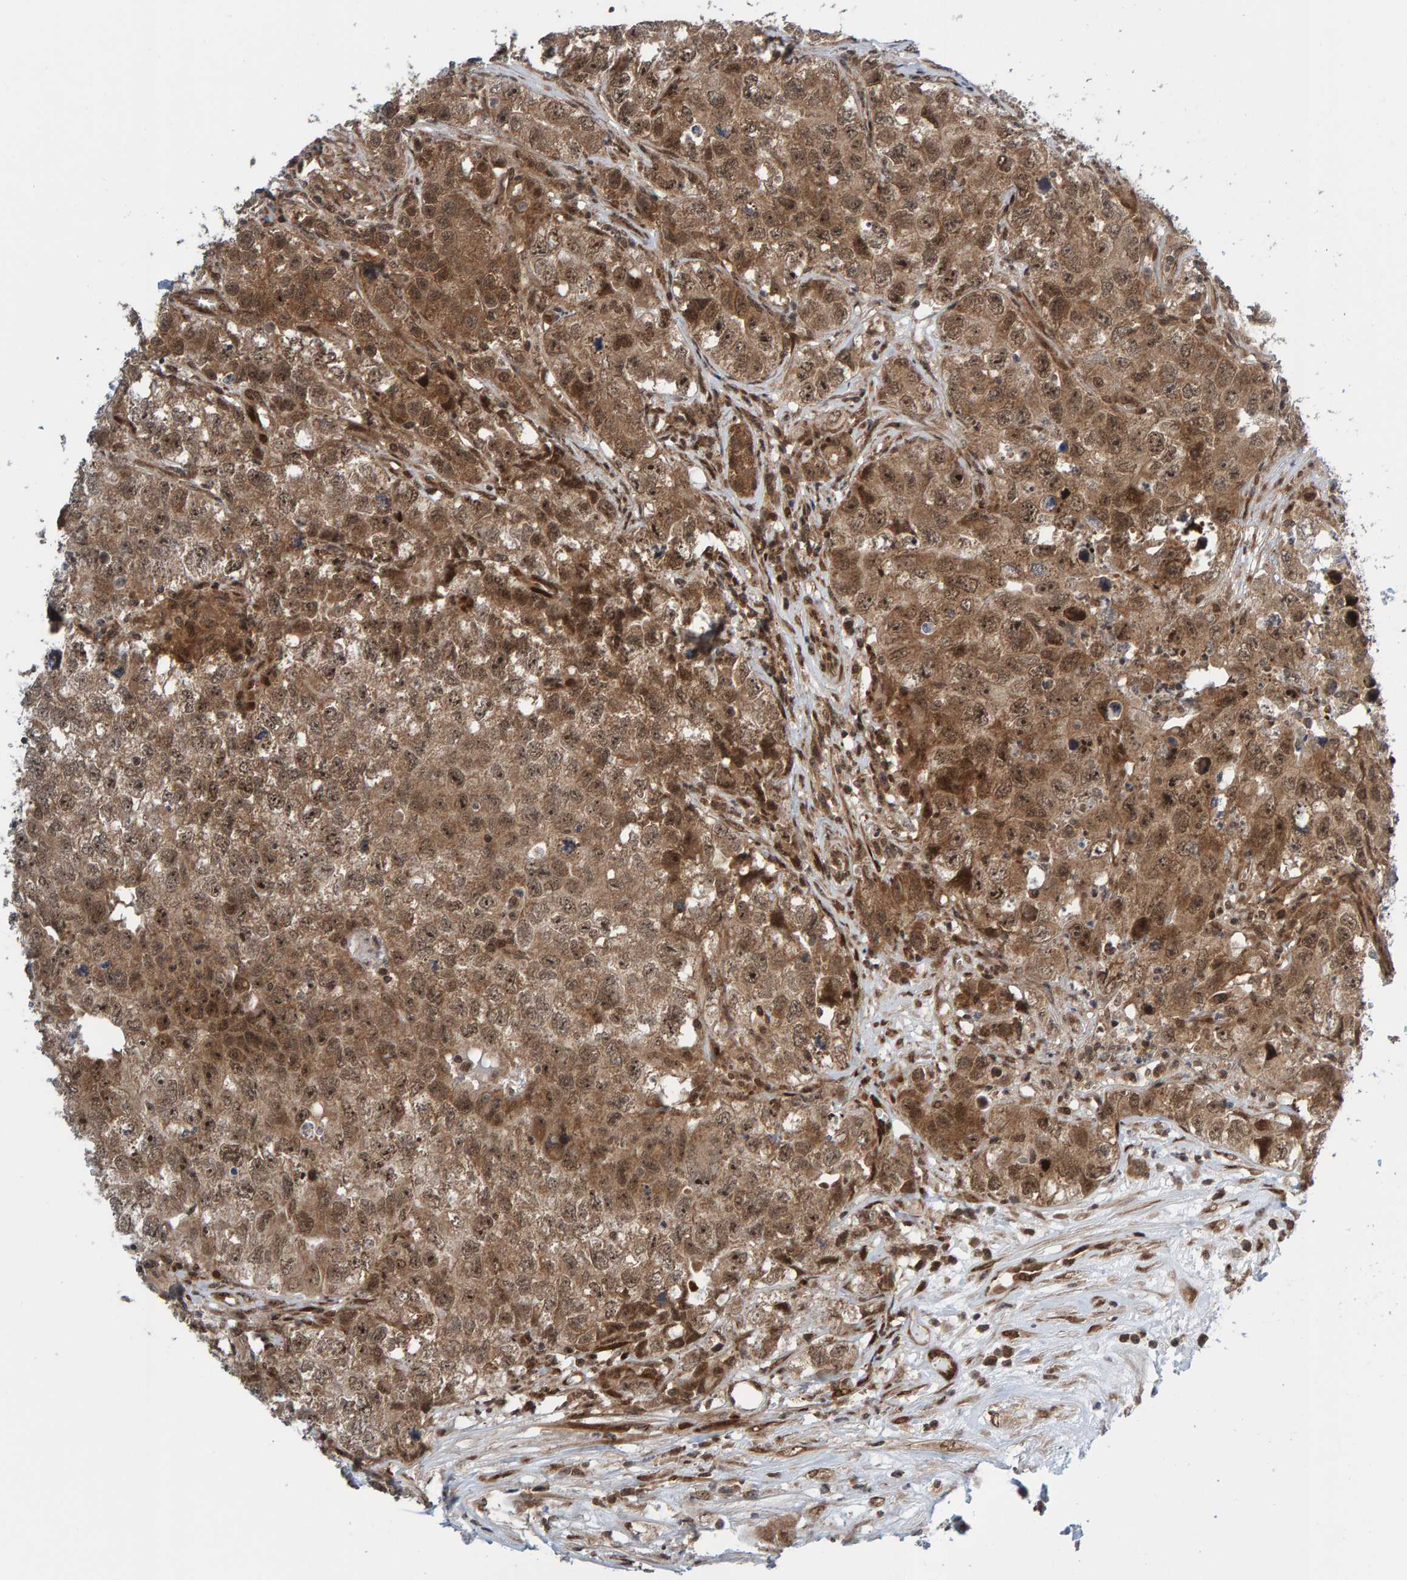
{"staining": {"intensity": "moderate", "quantity": ">75%", "location": "cytoplasmic/membranous,nuclear"}, "tissue": "testis cancer", "cell_type": "Tumor cells", "image_type": "cancer", "snomed": [{"axis": "morphology", "description": "Seminoma, NOS"}, {"axis": "morphology", "description": "Carcinoma, Embryonal, NOS"}, {"axis": "topography", "description": "Testis"}], "caption": "Immunohistochemistry of human testis seminoma demonstrates medium levels of moderate cytoplasmic/membranous and nuclear staining in about >75% of tumor cells.", "gene": "ZNF366", "patient": {"sex": "male", "age": 43}}